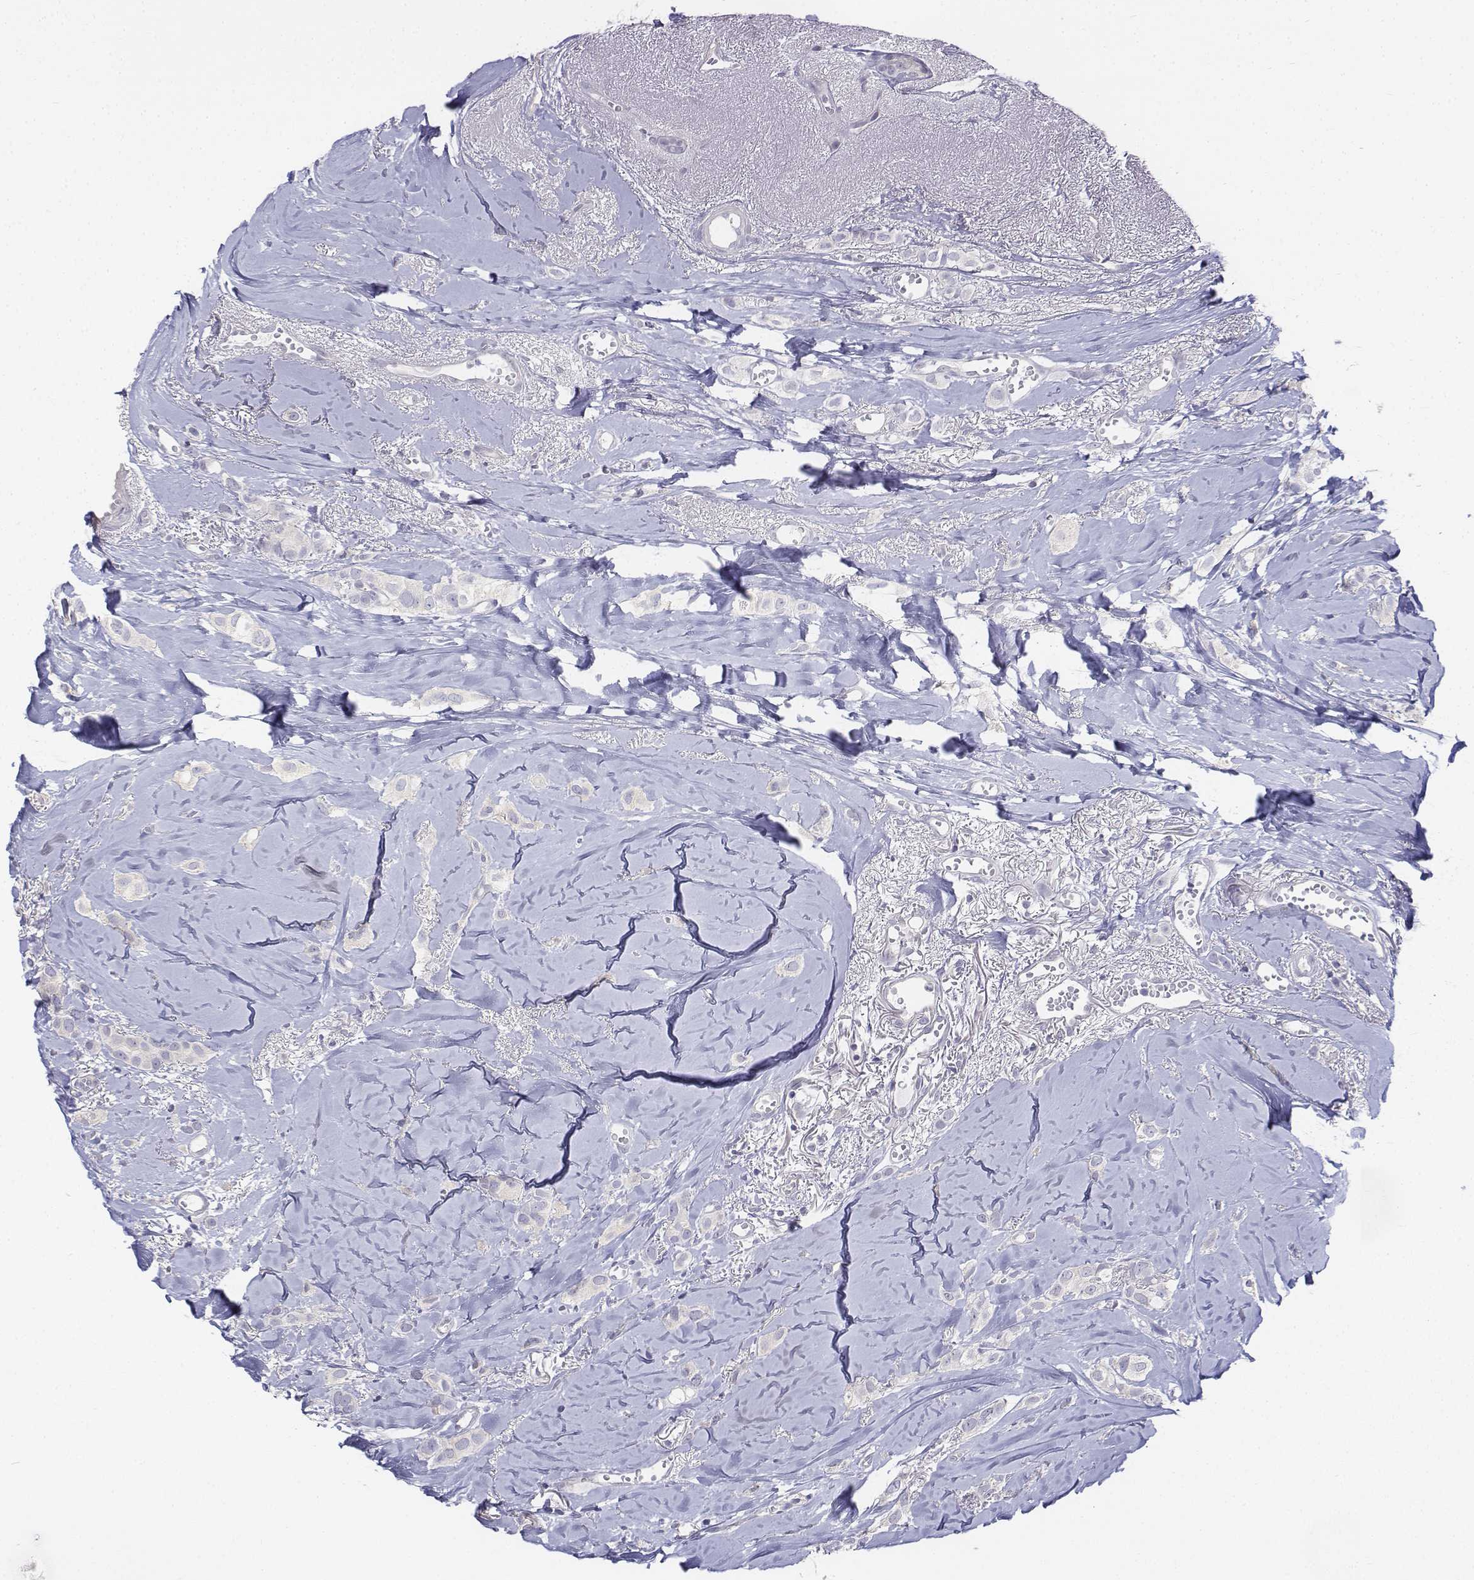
{"staining": {"intensity": "negative", "quantity": "none", "location": "none"}, "tissue": "breast cancer", "cell_type": "Tumor cells", "image_type": "cancer", "snomed": [{"axis": "morphology", "description": "Duct carcinoma"}, {"axis": "topography", "description": "Breast"}], "caption": "Human breast invasive ductal carcinoma stained for a protein using immunohistochemistry (IHC) shows no staining in tumor cells.", "gene": "LGSN", "patient": {"sex": "female", "age": 85}}